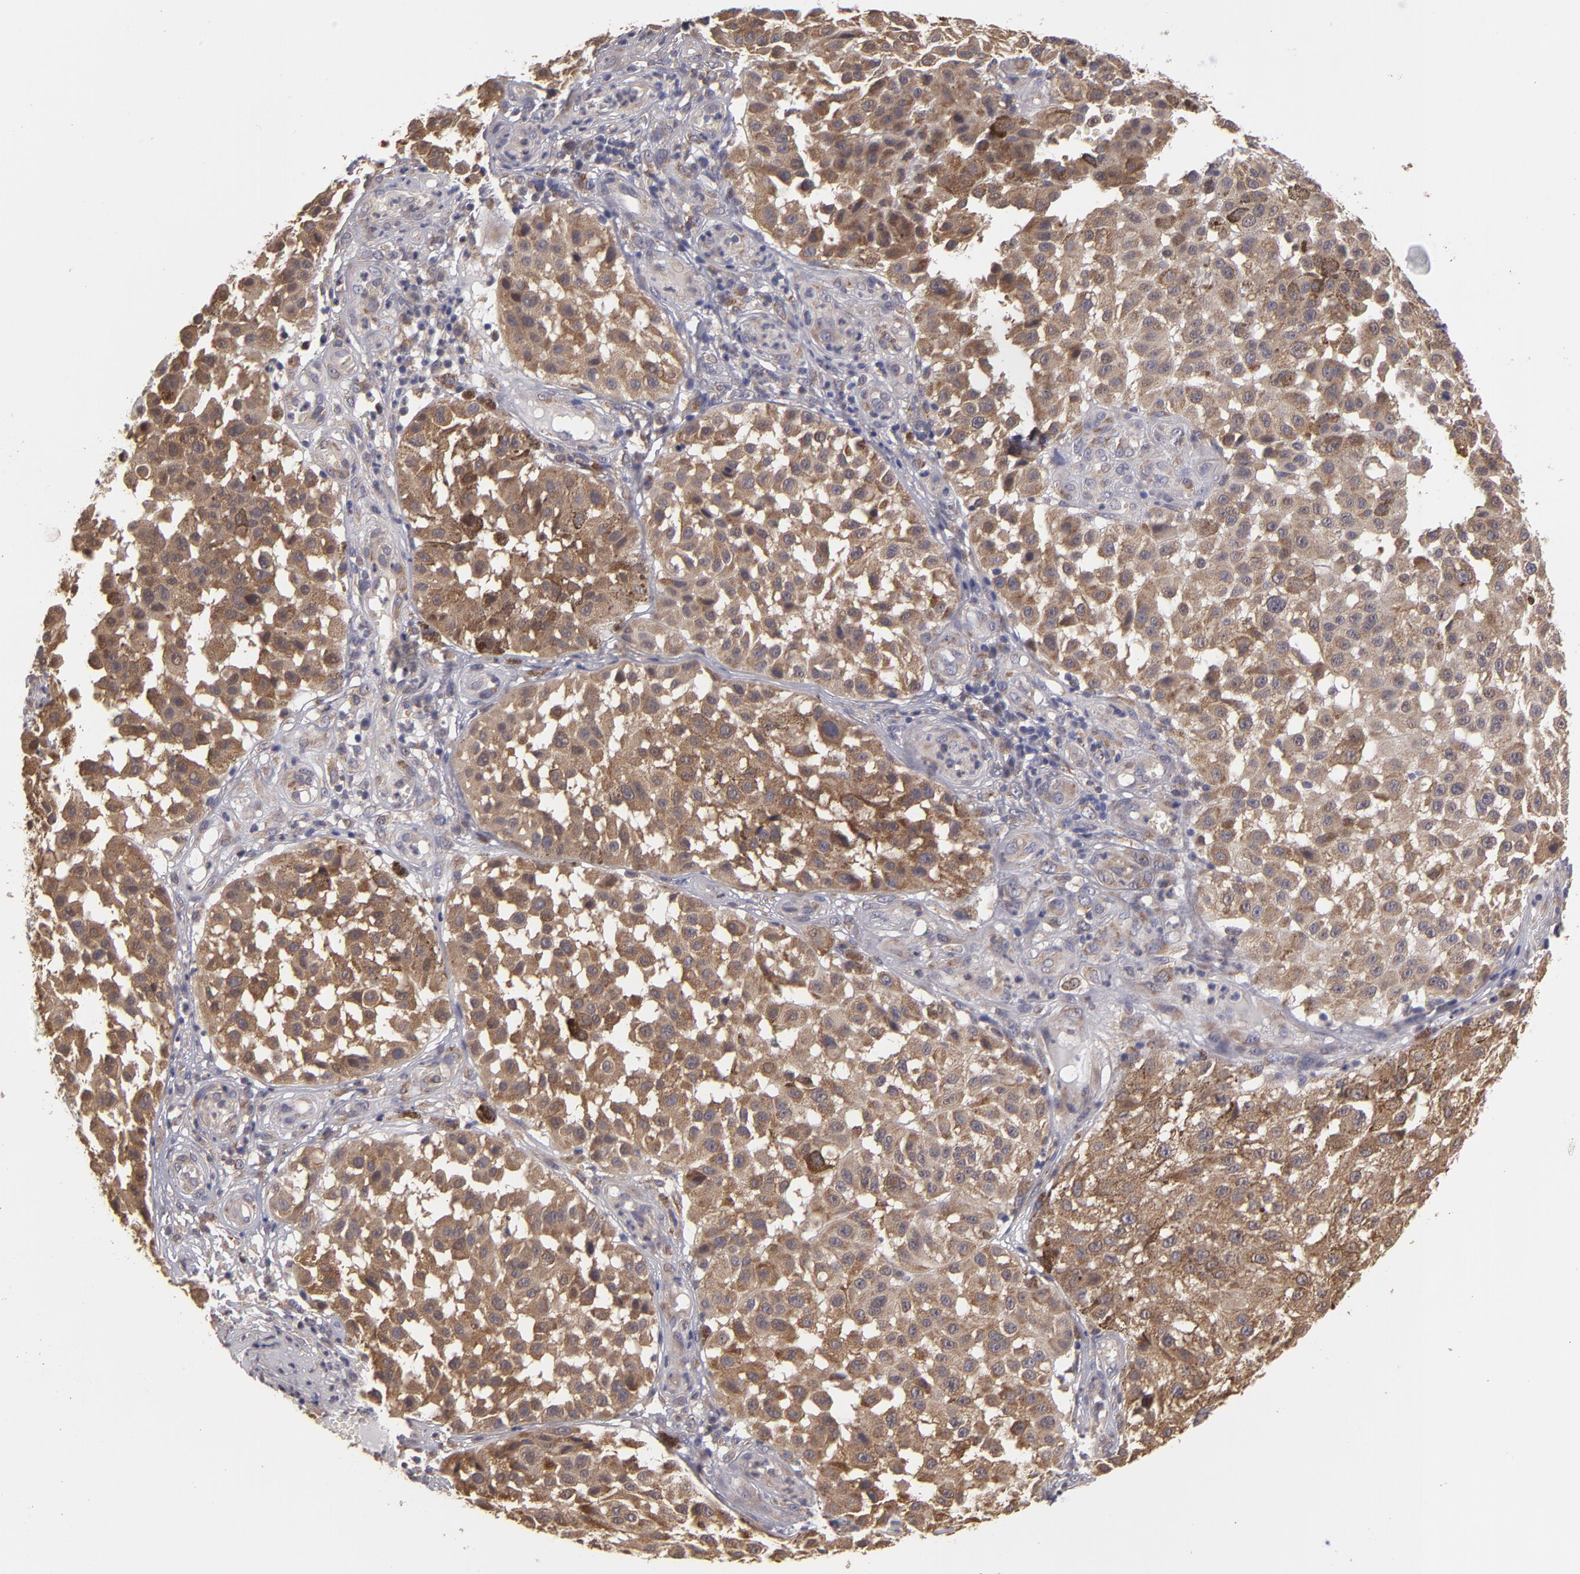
{"staining": {"intensity": "strong", "quantity": ">75%", "location": "cytoplasmic/membranous"}, "tissue": "melanoma", "cell_type": "Tumor cells", "image_type": "cancer", "snomed": [{"axis": "morphology", "description": "Malignant melanoma, NOS"}, {"axis": "topography", "description": "Skin"}], "caption": "Malignant melanoma was stained to show a protein in brown. There is high levels of strong cytoplasmic/membranous positivity in approximately >75% of tumor cells.", "gene": "MTHFD1", "patient": {"sex": "female", "age": 64}}